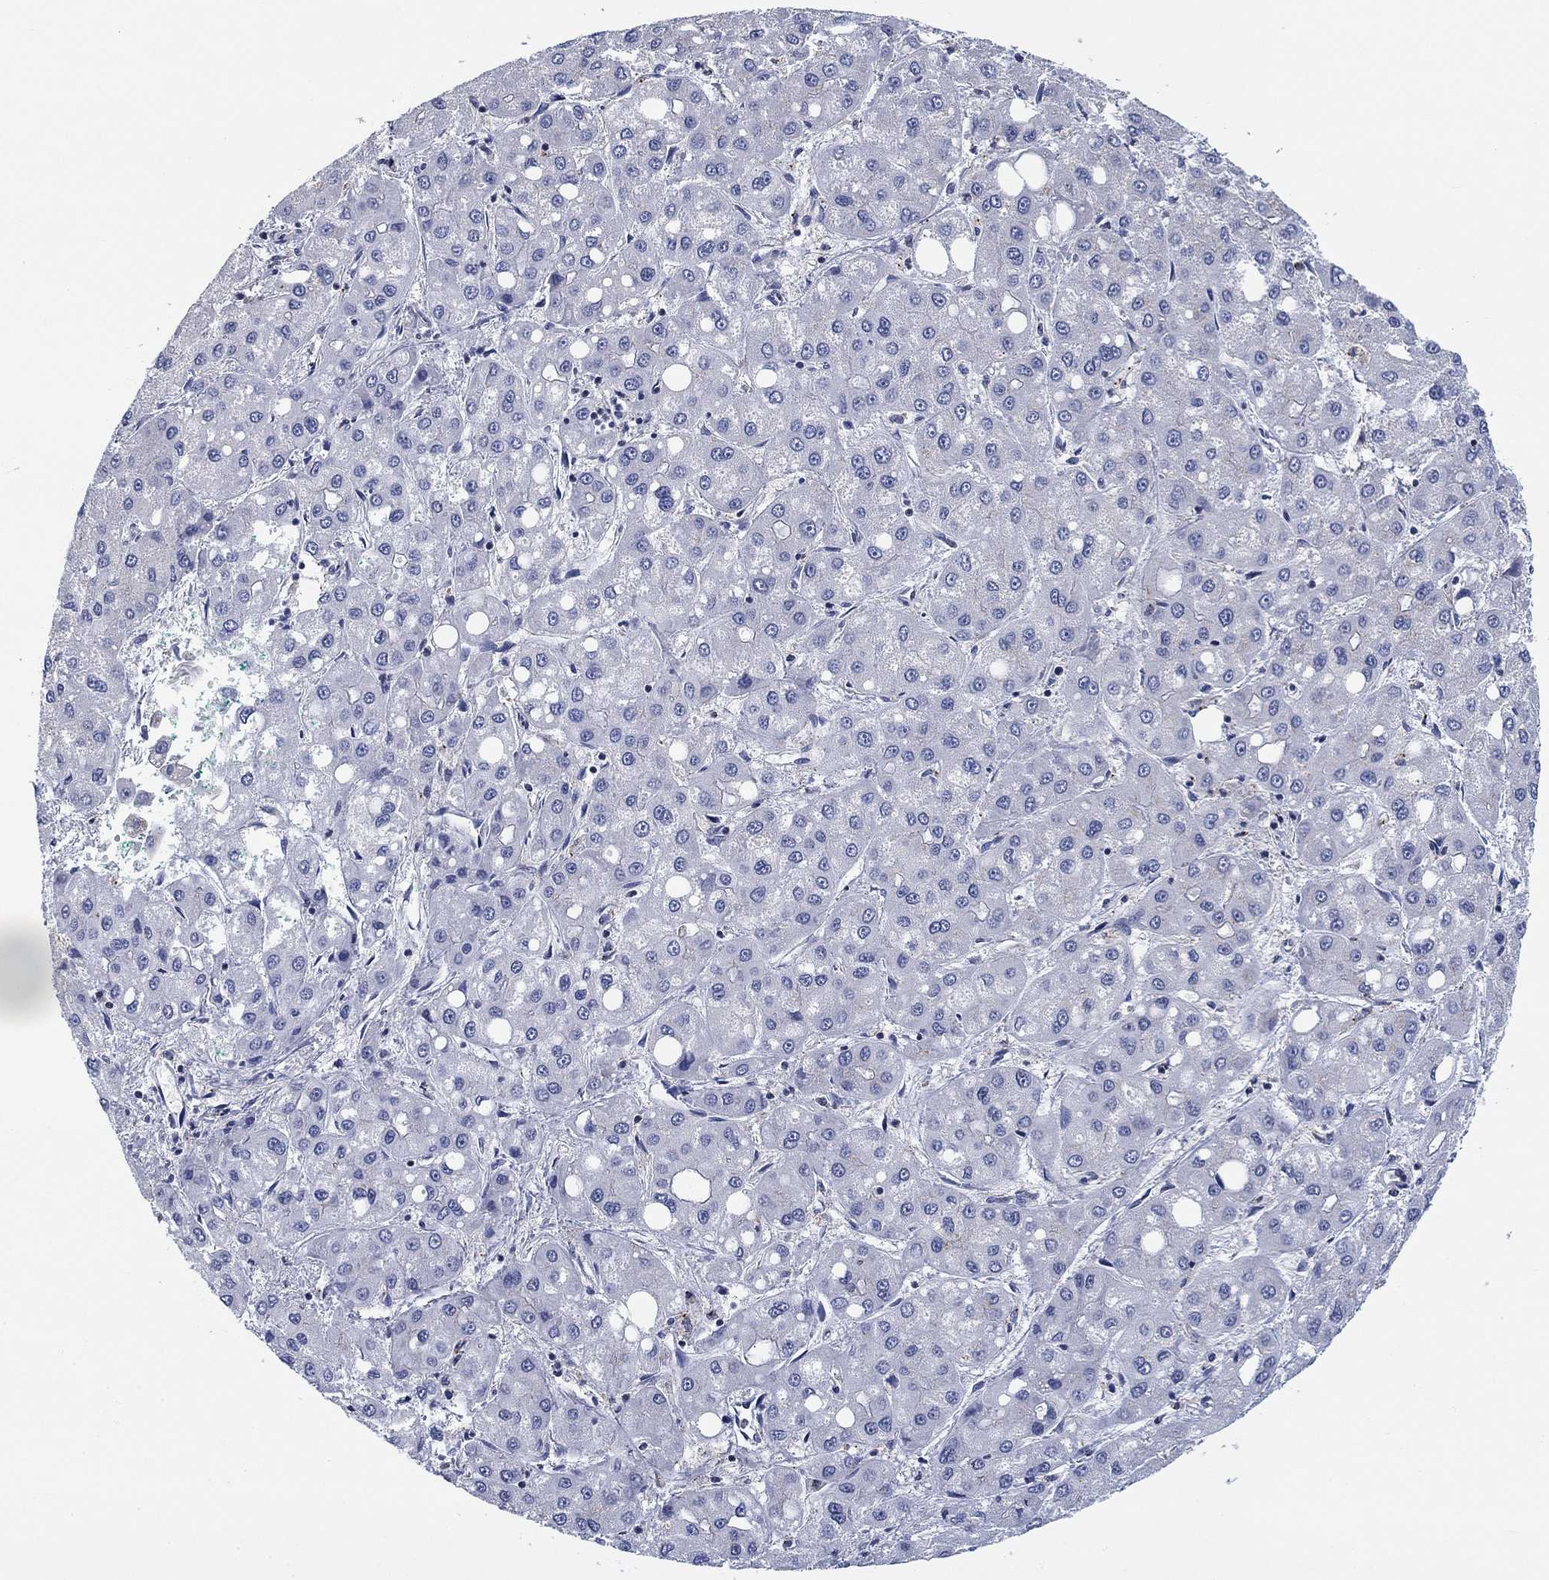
{"staining": {"intensity": "negative", "quantity": "none", "location": "none"}, "tissue": "liver cancer", "cell_type": "Tumor cells", "image_type": "cancer", "snomed": [{"axis": "morphology", "description": "Carcinoma, Hepatocellular, NOS"}, {"axis": "topography", "description": "Liver"}], "caption": "This is an IHC image of human liver cancer. There is no staining in tumor cells.", "gene": "NACAD", "patient": {"sex": "male", "age": 73}}